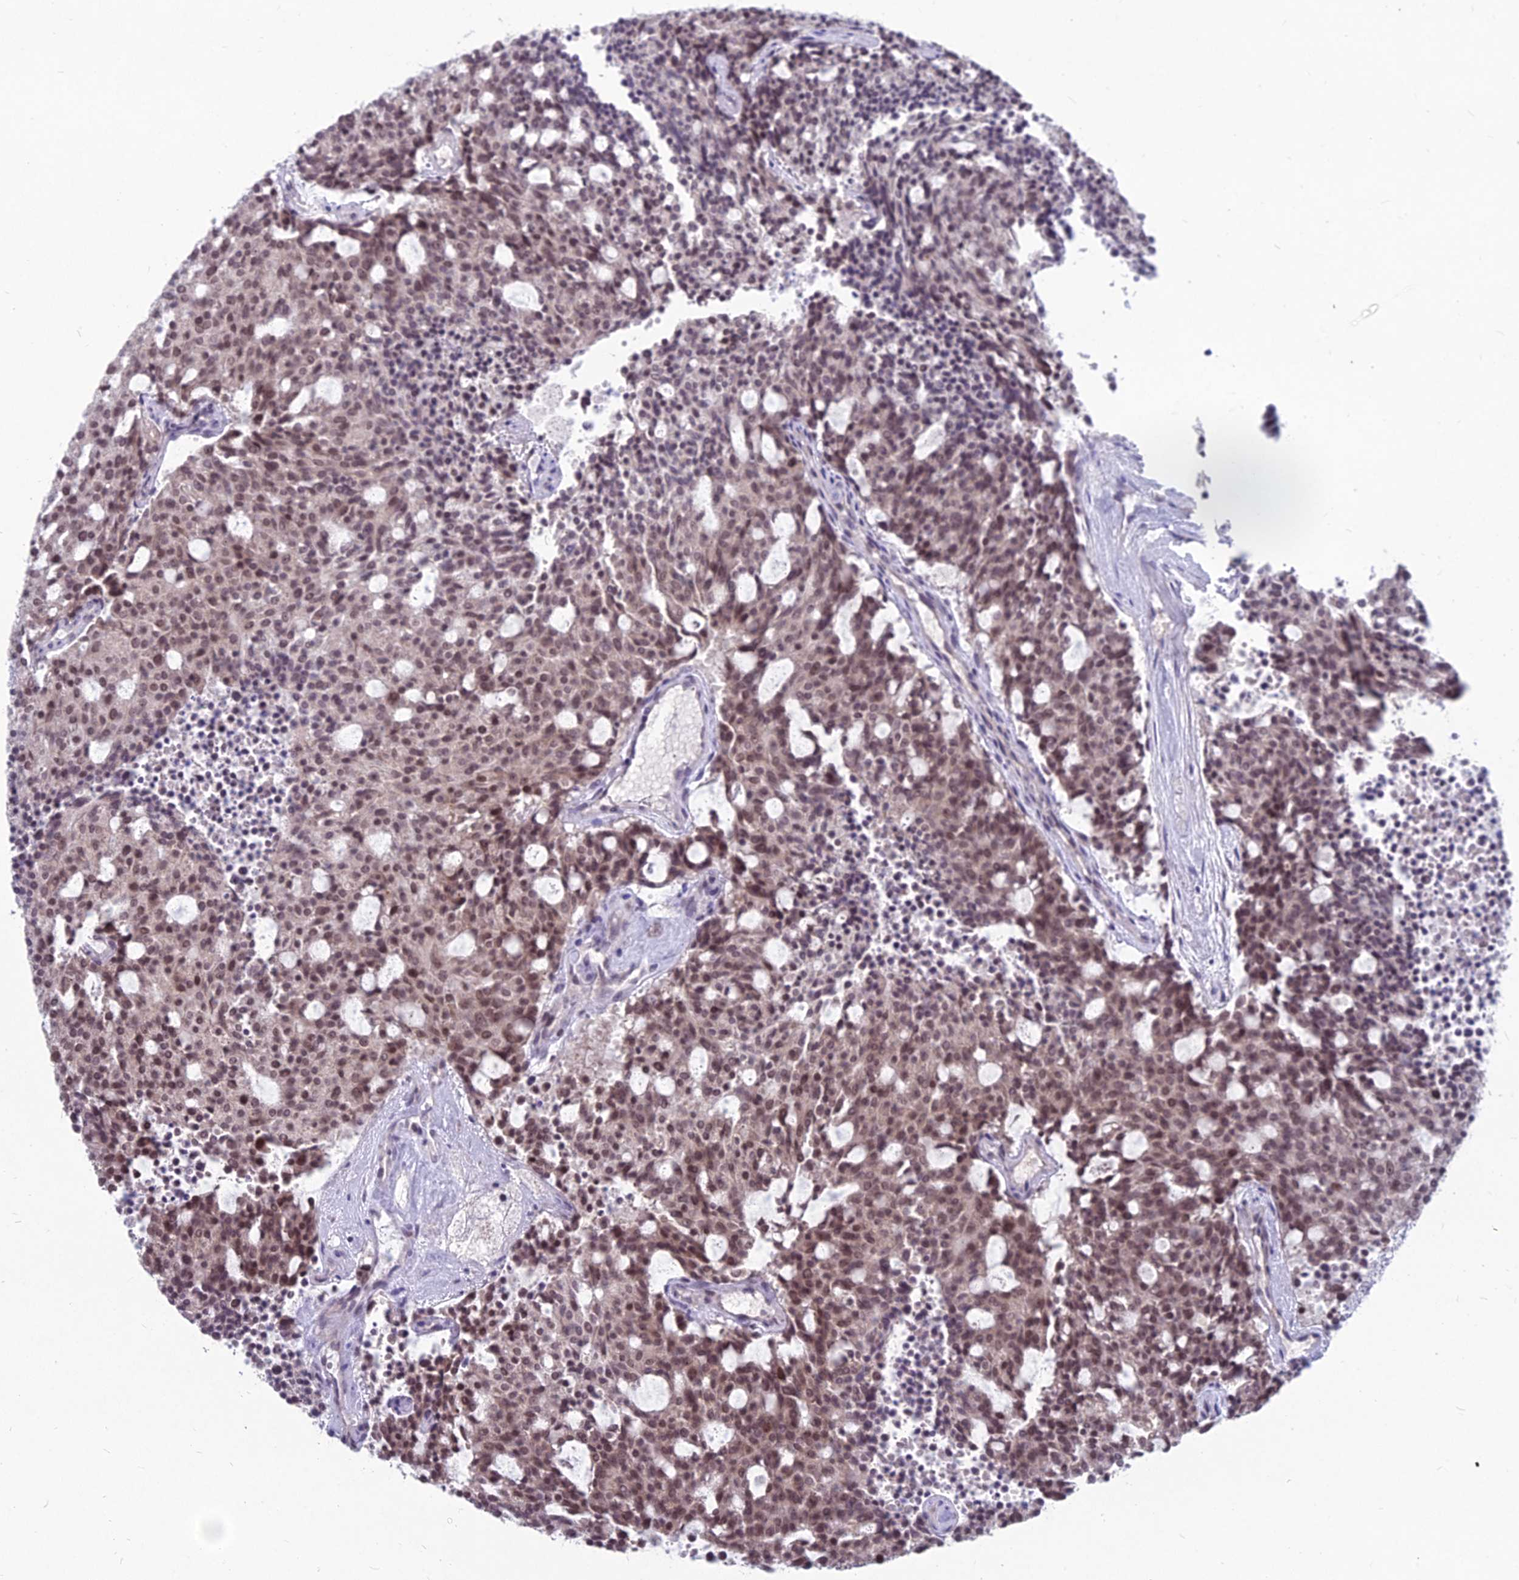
{"staining": {"intensity": "moderate", "quantity": ">75%", "location": "nuclear"}, "tissue": "carcinoid", "cell_type": "Tumor cells", "image_type": "cancer", "snomed": [{"axis": "morphology", "description": "Carcinoid, malignant, NOS"}, {"axis": "topography", "description": "Pancreas"}], "caption": "Protein staining by immunohistochemistry displays moderate nuclear positivity in about >75% of tumor cells in malignant carcinoid.", "gene": "KAT7", "patient": {"sex": "female", "age": 54}}